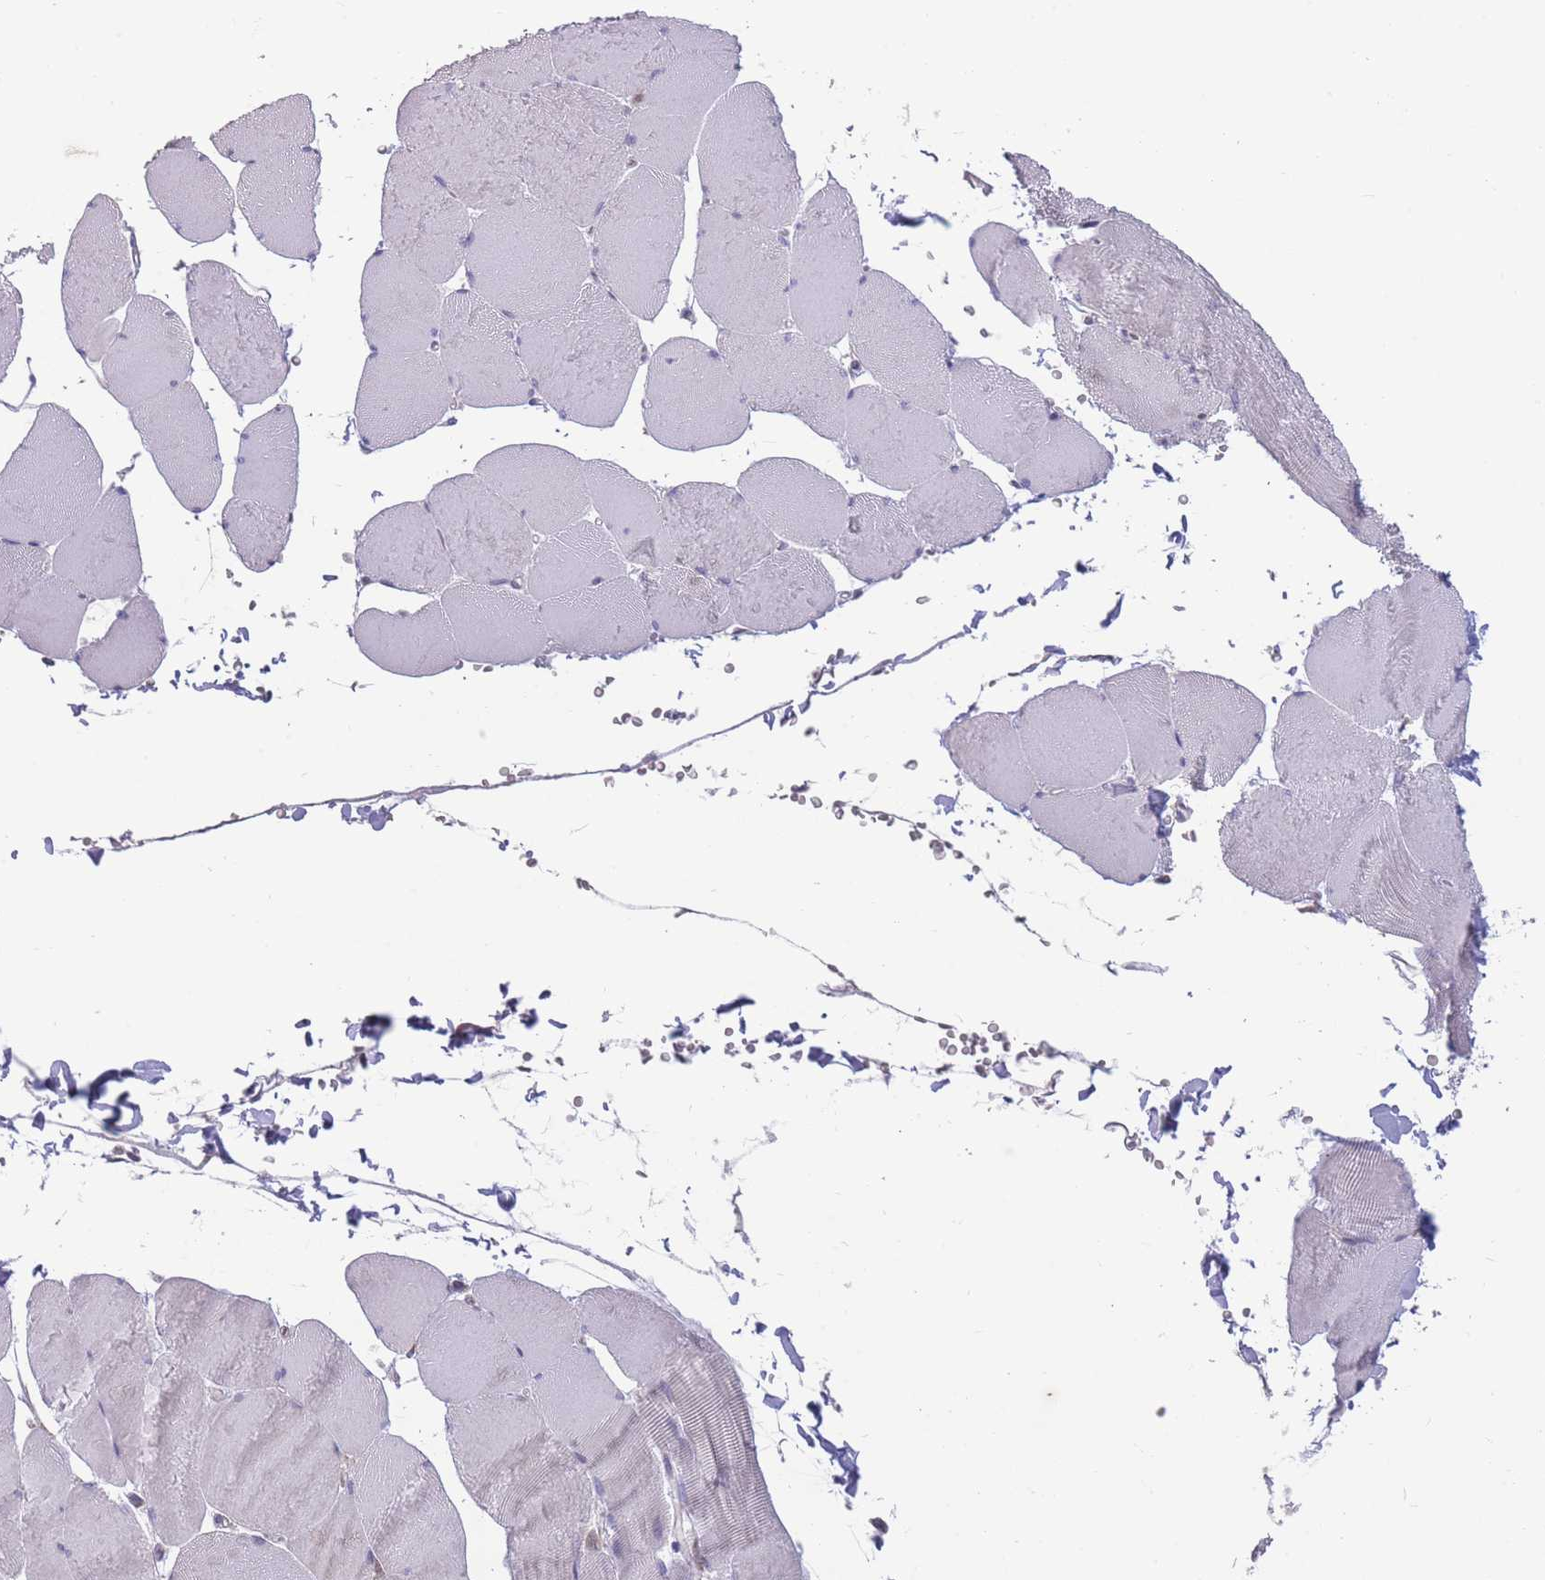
{"staining": {"intensity": "negative", "quantity": "none", "location": "none"}, "tissue": "skeletal muscle", "cell_type": "Myocytes", "image_type": "normal", "snomed": [{"axis": "morphology", "description": "Normal tissue, NOS"}, {"axis": "topography", "description": "Skeletal muscle"}, {"axis": "topography", "description": "Head-Neck"}], "caption": "IHC of unremarkable human skeletal muscle shows no positivity in myocytes. (DAB IHC visualized using brightfield microscopy, high magnification).", "gene": "RIC8A", "patient": {"sex": "male", "age": 66}}